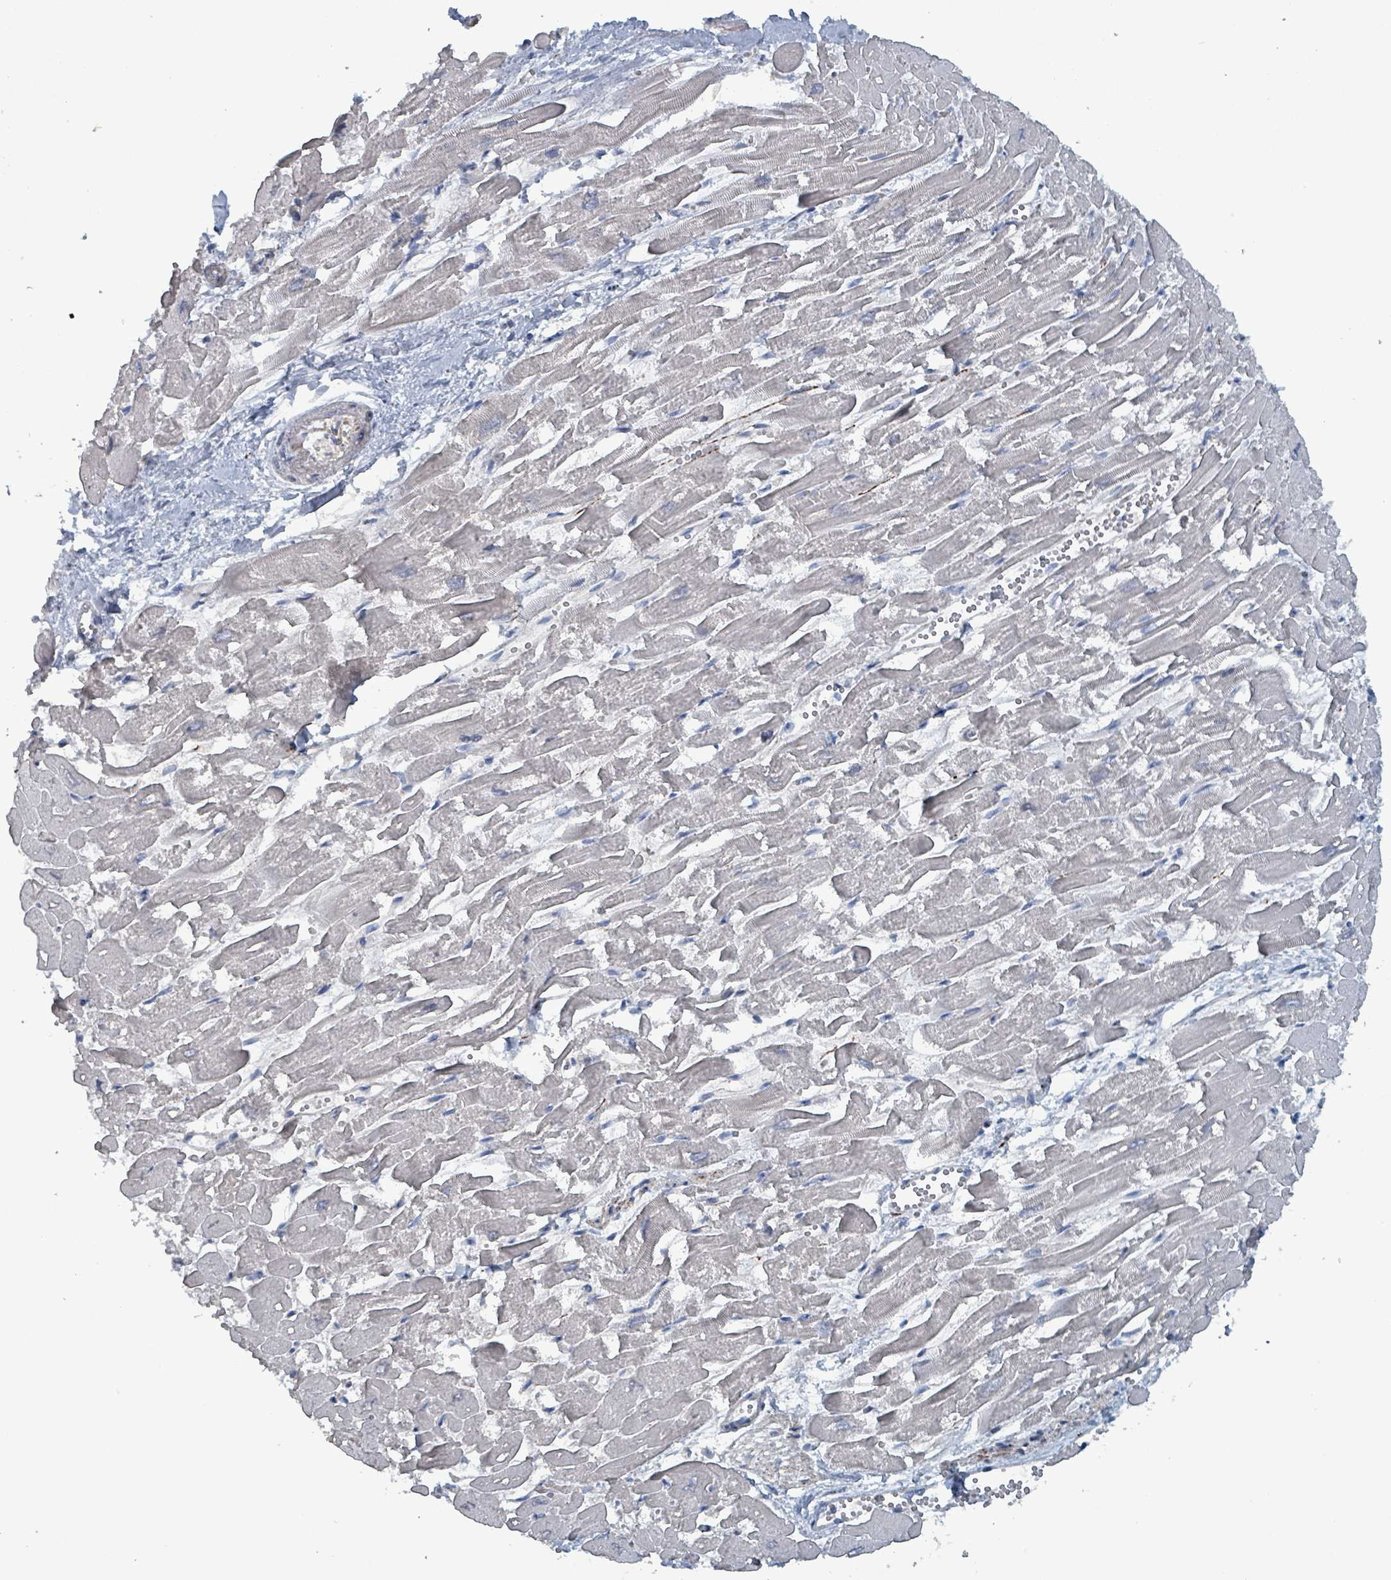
{"staining": {"intensity": "weak", "quantity": "25%-75%", "location": "cytoplasmic/membranous"}, "tissue": "heart muscle", "cell_type": "Cardiomyocytes", "image_type": "normal", "snomed": [{"axis": "morphology", "description": "Normal tissue, NOS"}, {"axis": "topography", "description": "Heart"}], "caption": "Cardiomyocytes show weak cytoplasmic/membranous staining in about 25%-75% of cells in benign heart muscle.", "gene": "TAAR5", "patient": {"sex": "male", "age": 54}}